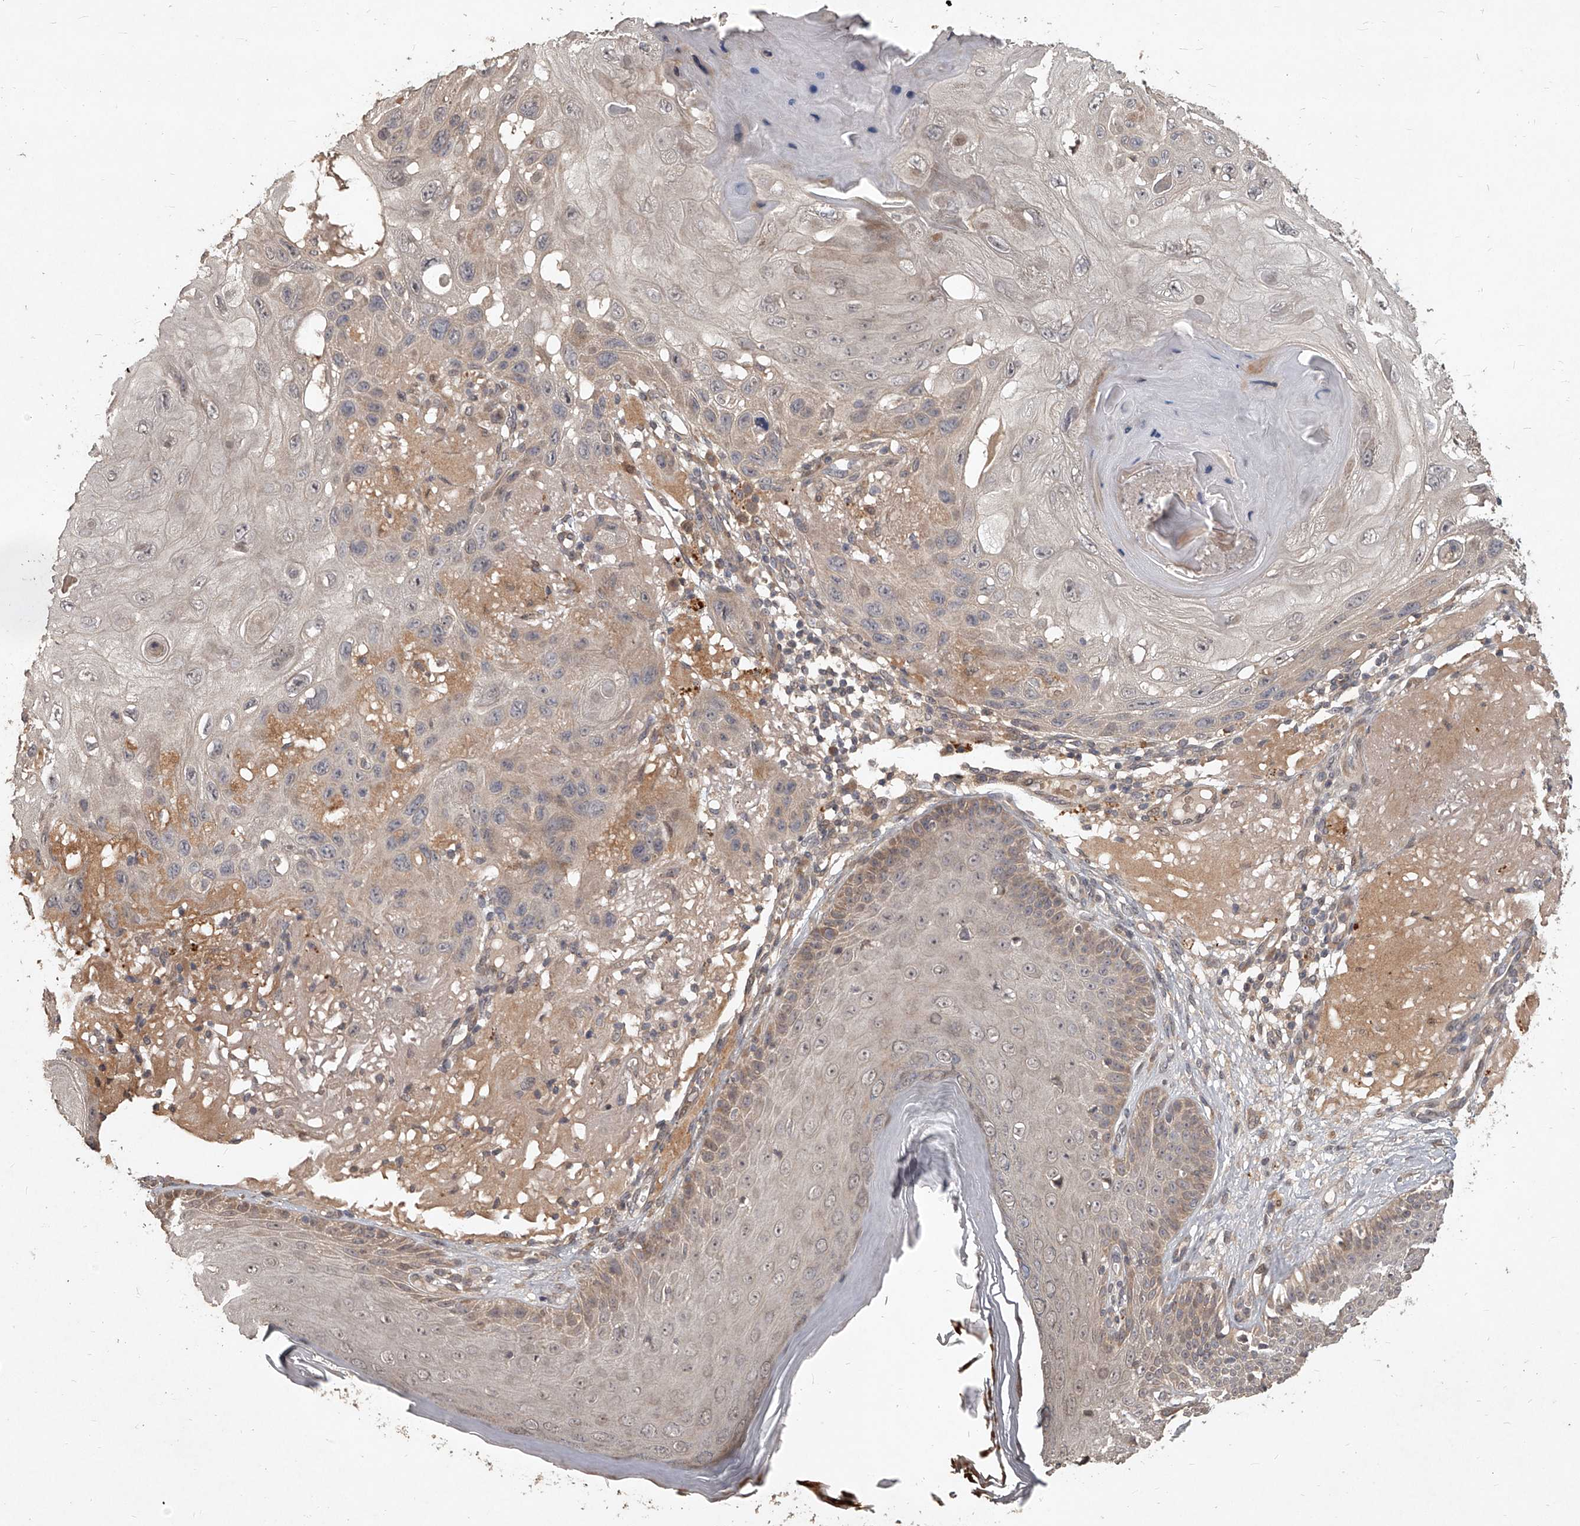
{"staining": {"intensity": "weak", "quantity": "<25%", "location": "cytoplasmic/membranous"}, "tissue": "skin cancer", "cell_type": "Tumor cells", "image_type": "cancer", "snomed": [{"axis": "morphology", "description": "Normal tissue, NOS"}, {"axis": "morphology", "description": "Squamous cell carcinoma, NOS"}, {"axis": "topography", "description": "Skin"}], "caption": "There is no significant positivity in tumor cells of skin squamous cell carcinoma.", "gene": "SLC37A1", "patient": {"sex": "female", "age": 96}}